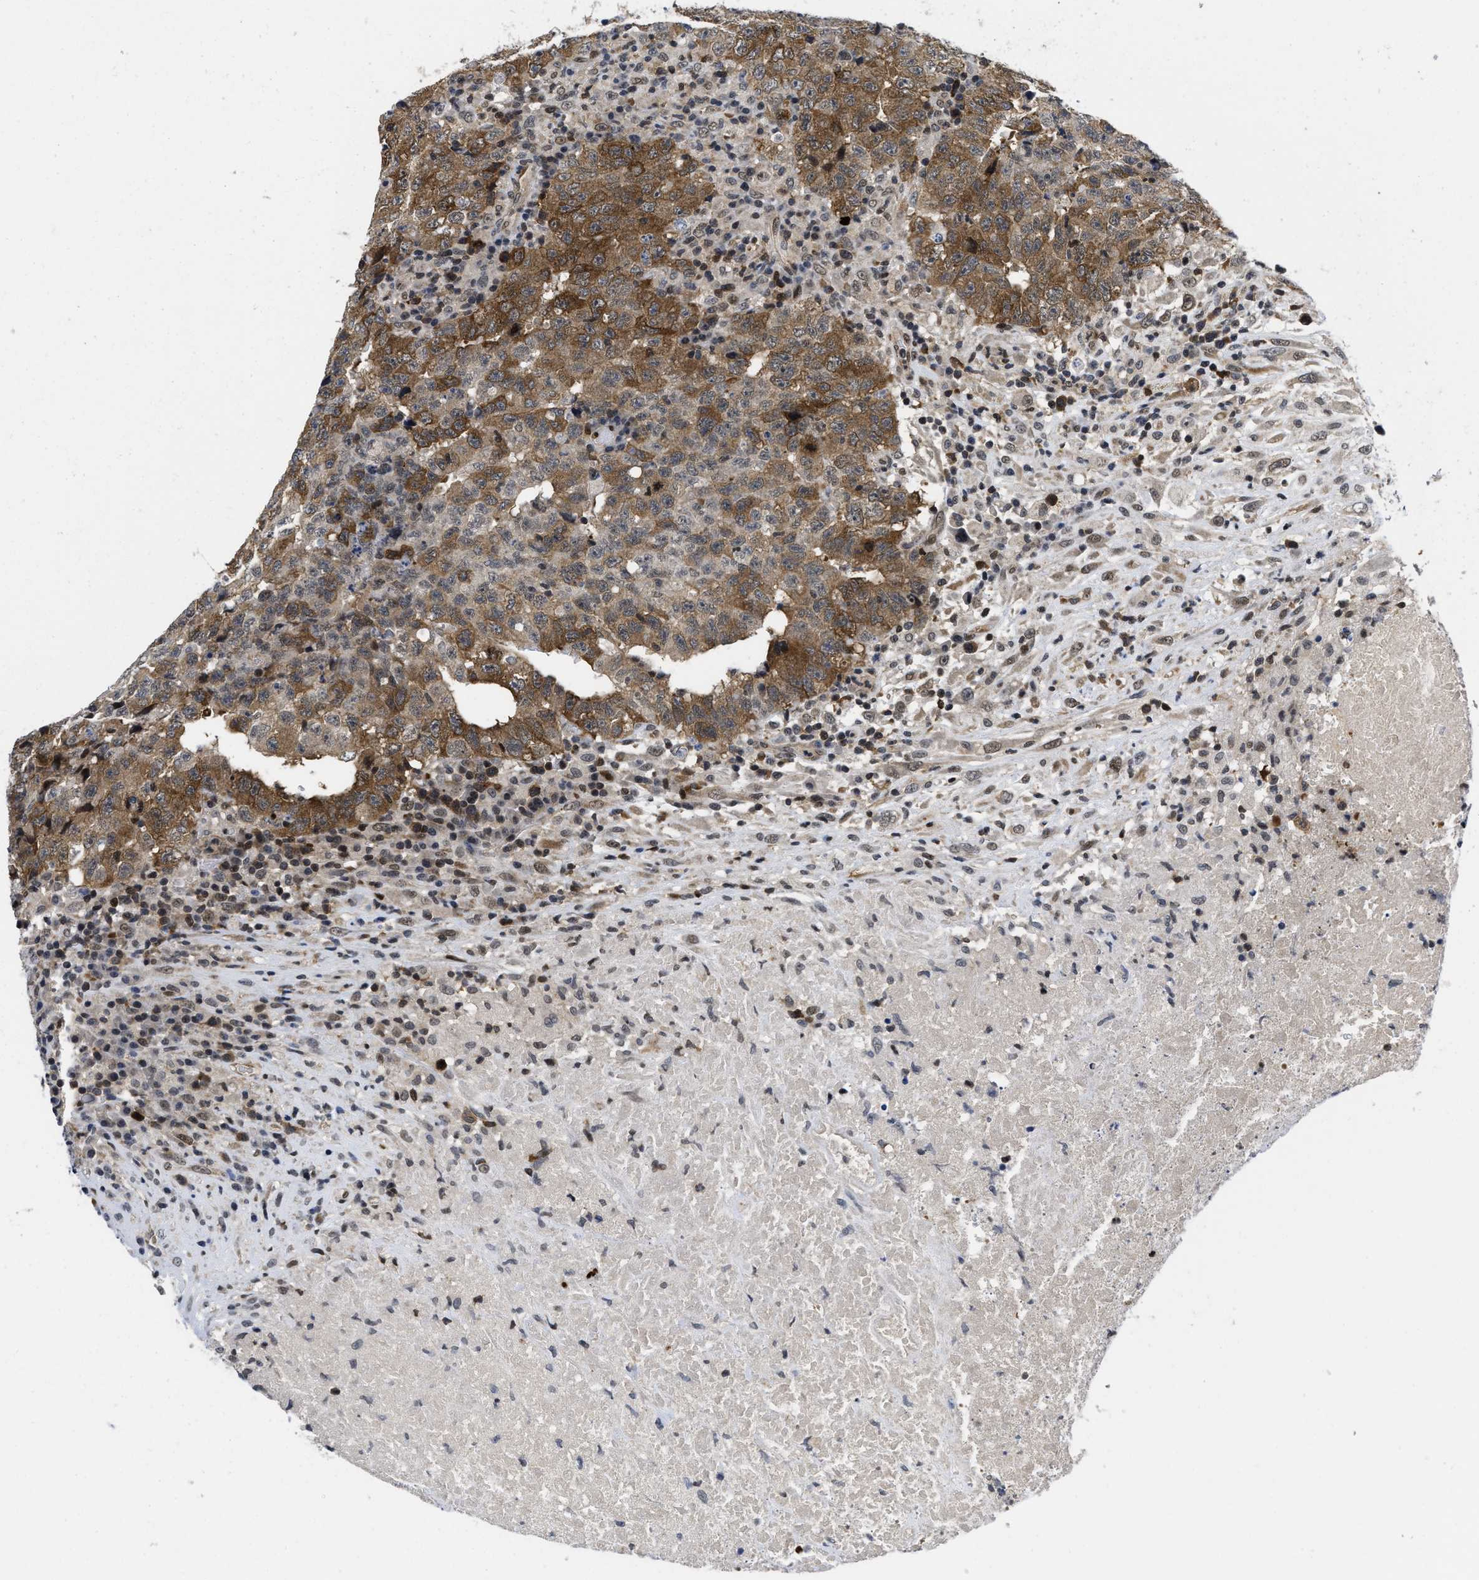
{"staining": {"intensity": "moderate", "quantity": ">75%", "location": "cytoplasmic/membranous"}, "tissue": "testis cancer", "cell_type": "Tumor cells", "image_type": "cancer", "snomed": [{"axis": "morphology", "description": "Necrosis, NOS"}, {"axis": "morphology", "description": "Carcinoma, Embryonal, NOS"}, {"axis": "topography", "description": "Testis"}], "caption": "Immunohistochemistry (IHC) (DAB) staining of testis cancer demonstrates moderate cytoplasmic/membranous protein positivity in approximately >75% of tumor cells.", "gene": "HIF1A", "patient": {"sex": "male", "age": 19}}